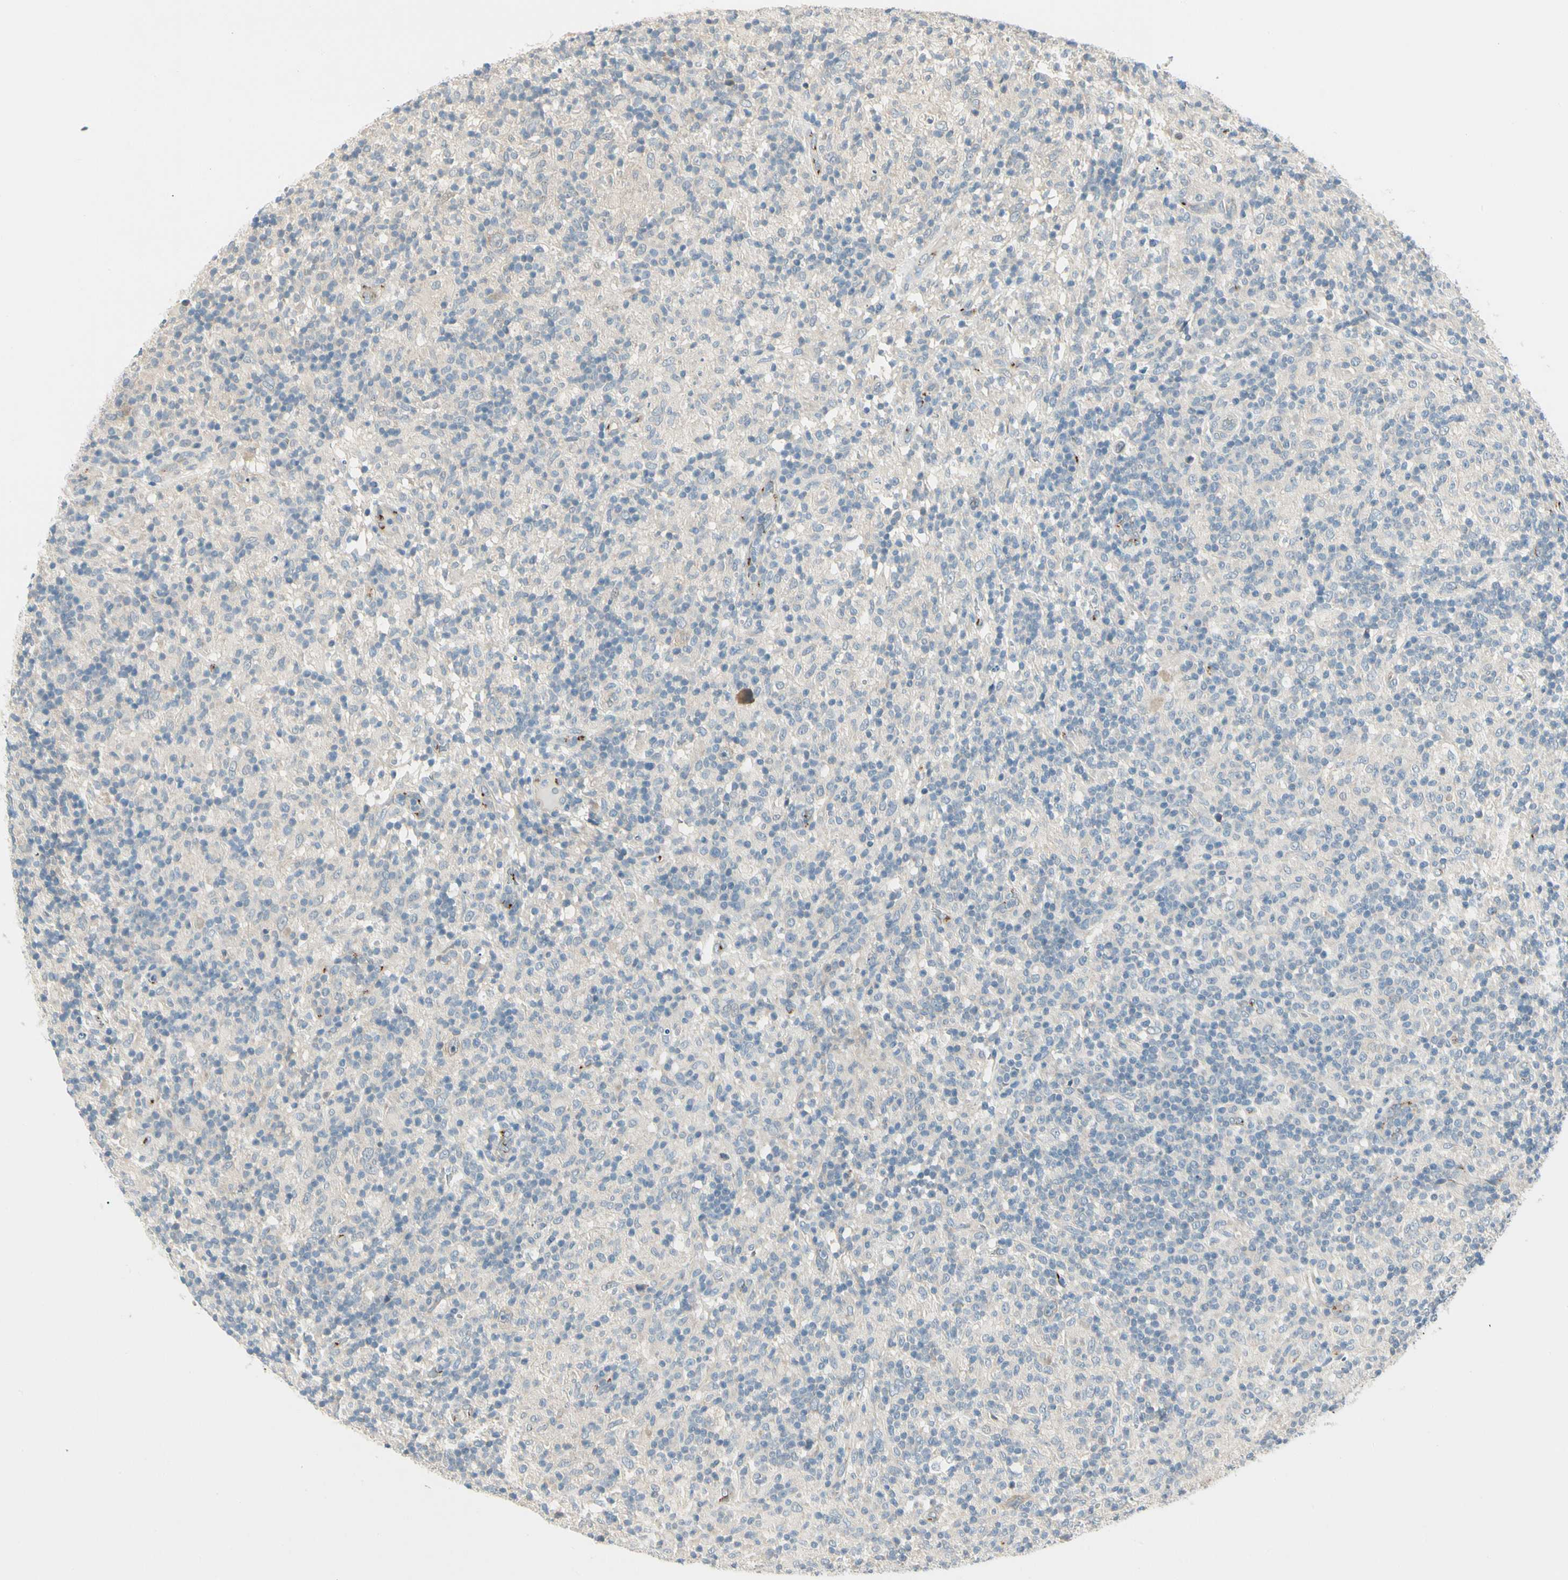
{"staining": {"intensity": "weak", "quantity": "25%-75%", "location": "cytoplasmic/membranous"}, "tissue": "lymphoma", "cell_type": "Tumor cells", "image_type": "cancer", "snomed": [{"axis": "morphology", "description": "Hodgkin's disease, NOS"}, {"axis": "topography", "description": "Lymph node"}], "caption": "Immunohistochemistry (DAB (3,3'-diaminobenzidine)) staining of human lymphoma shows weak cytoplasmic/membranous protein positivity in about 25%-75% of tumor cells. The staining is performed using DAB (3,3'-diaminobenzidine) brown chromogen to label protein expression. The nuclei are counter-stained blue using hematoxylin.", "gene": "MANSC1", "patient": {"sex": "male", "age": 70}}